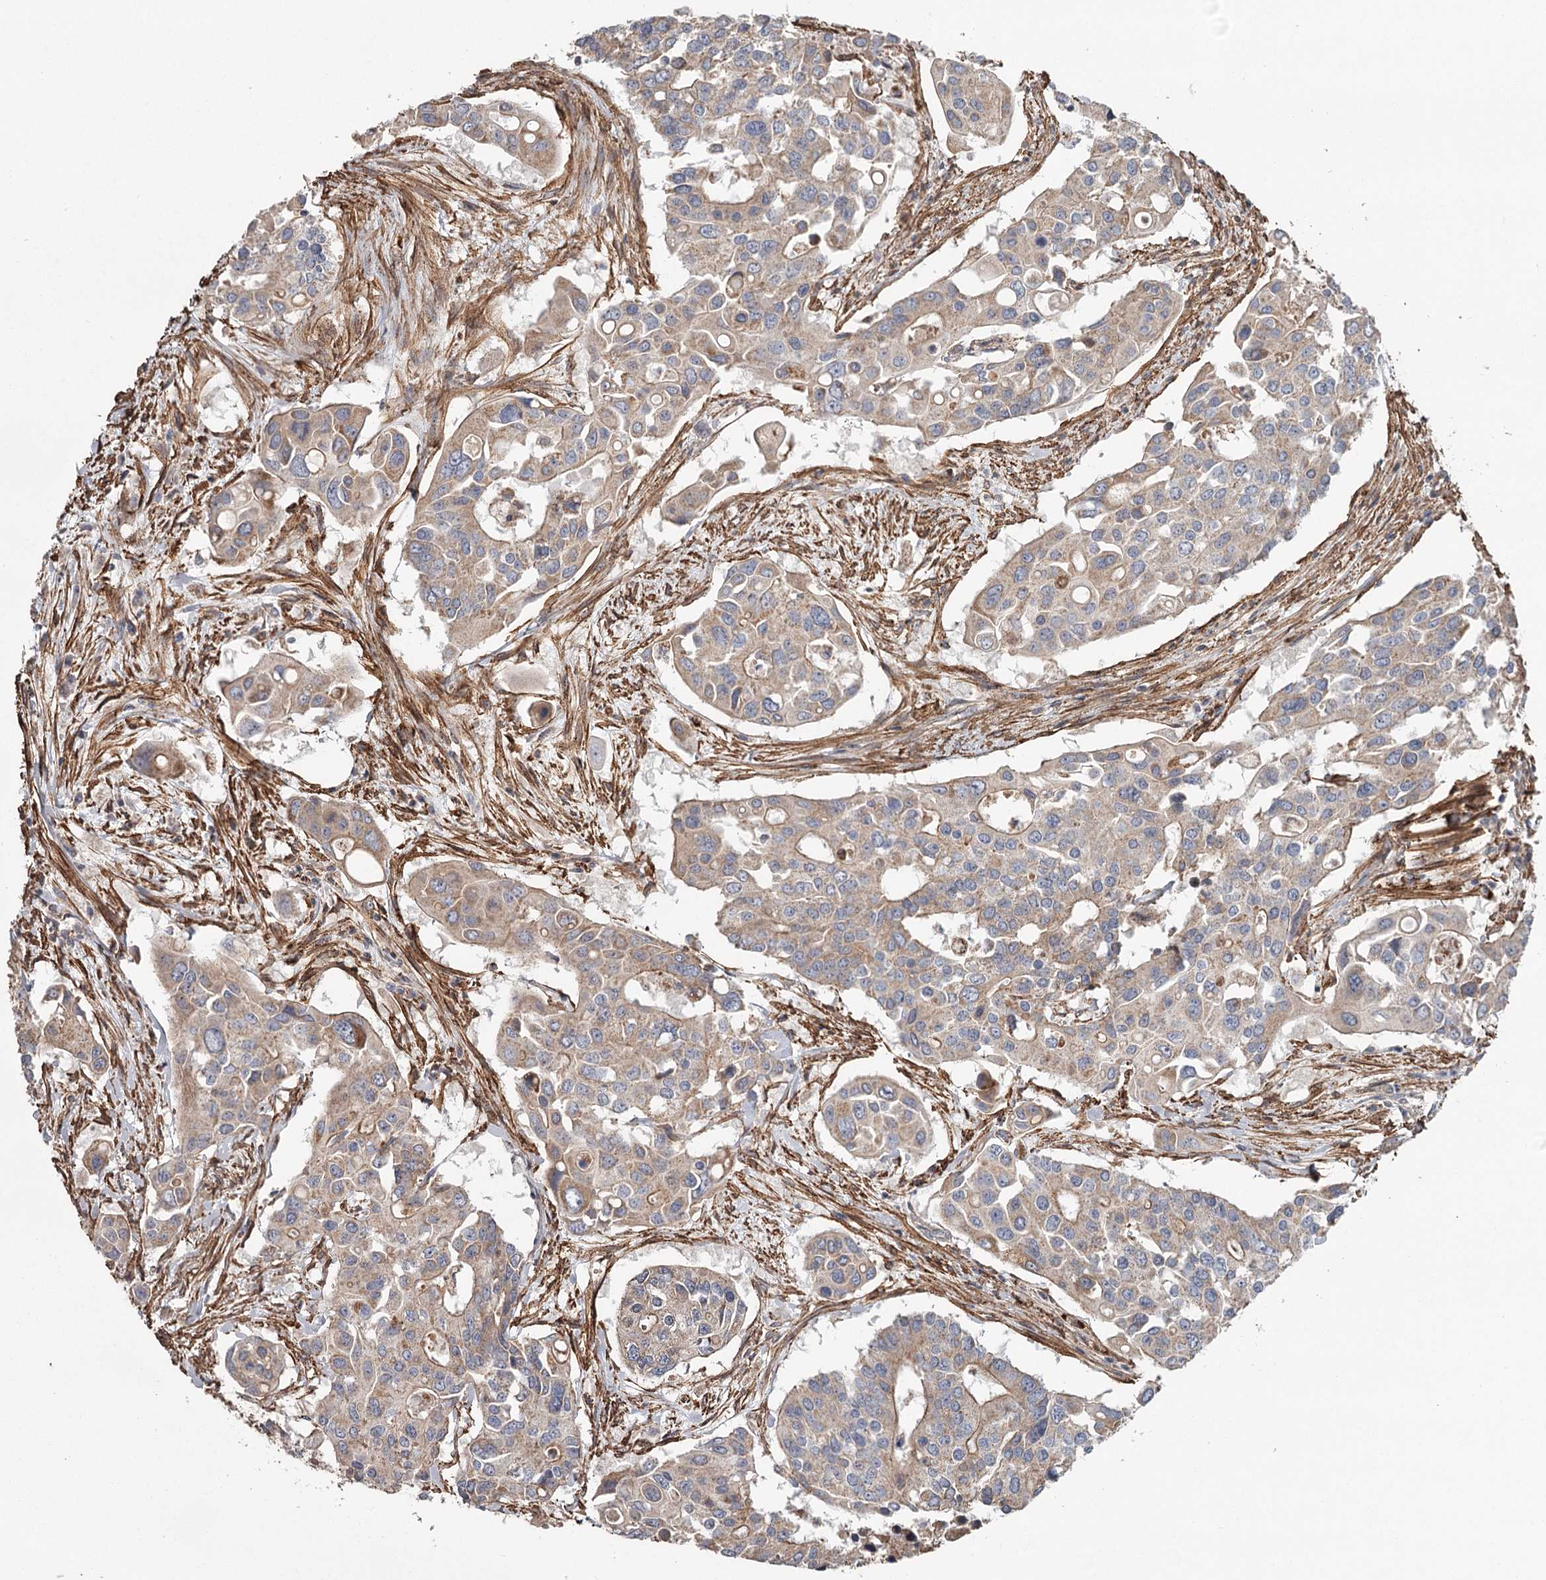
{"staining": {"intensity": "weak", "quantity": ">75%", "location": "cytoplasmic/membranous"}, "tissue": "colorectal cancer", "cell_type": "Tumor cells", "image_type": "cancer", "snomed": [{"axis": "morphology", "description": "Adenocarcinoma, NOS"}, {"axis": "topography", "description": "Colon"}], "caption": "Colorectal cancer (adenocarcinoma) stained for a protein (brown) demonstrates weak cytoplasmic/membranous positive expression in approximately >75% of tumor cells.", "gene": "DHRS9", "patient": {"sex": "male", "age": 77}}